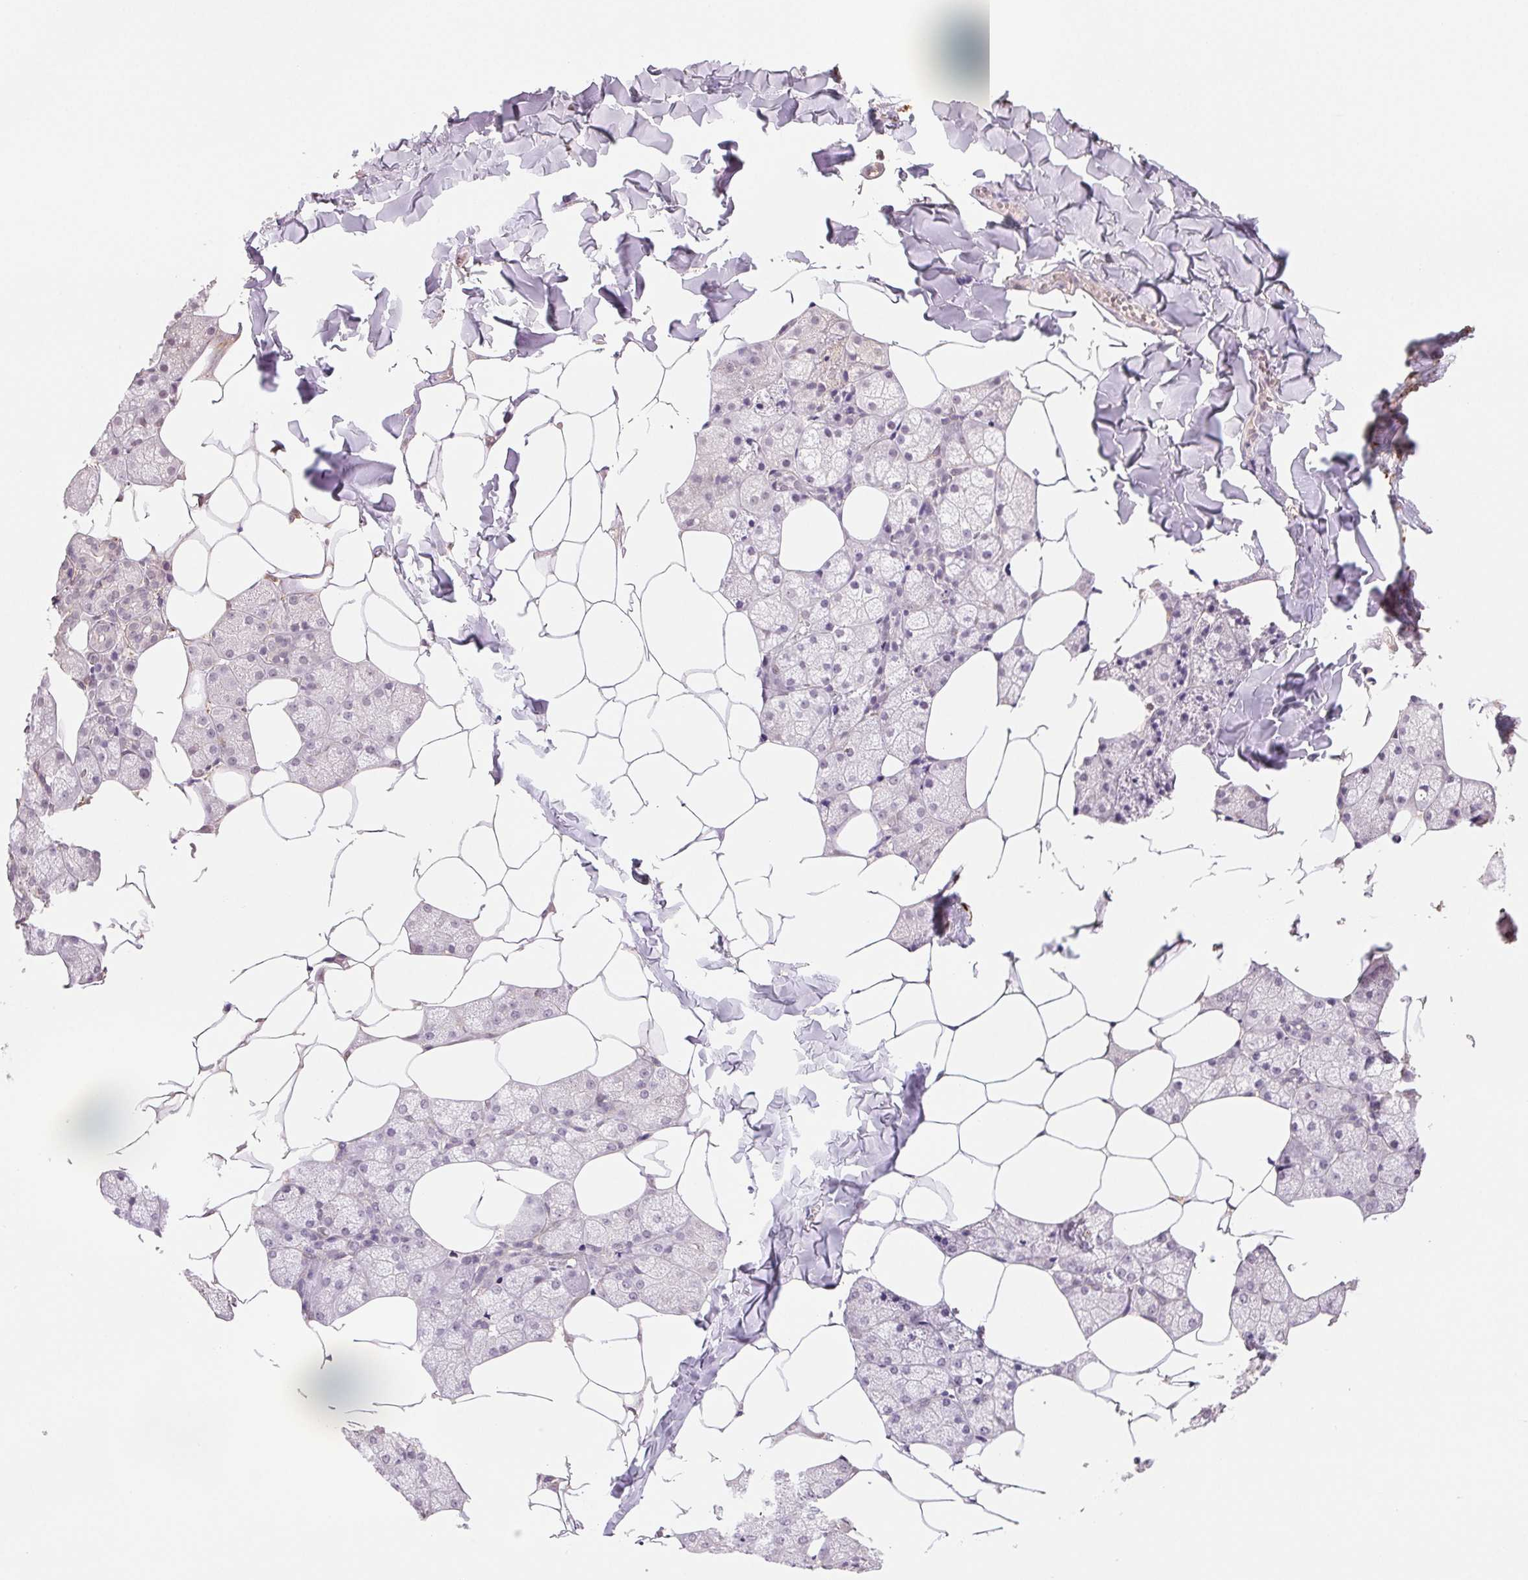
{"staining": {"intensity": "weak", "quantity": "<25%", "location": "cytoplasmic/membranous"}, "tissue": "salivary gland", "cell_type": "Glandular cells", "image_type": "normal", "snomed": [{"axis": "morphology", "description": "Normal tissue, NOS"}, {"axis": "topography", "description": "Salivary gland"}], "caption": "A high-resolution histopathology image shows immunohistochemistry (IHC) staining of benign salivary gland, which exhibits no significant expression in glandular cells. (DAB immunohistochemistry, high magnification).", "gene": "FKBP10", "patient": {"sex": "female", "age": 43}}